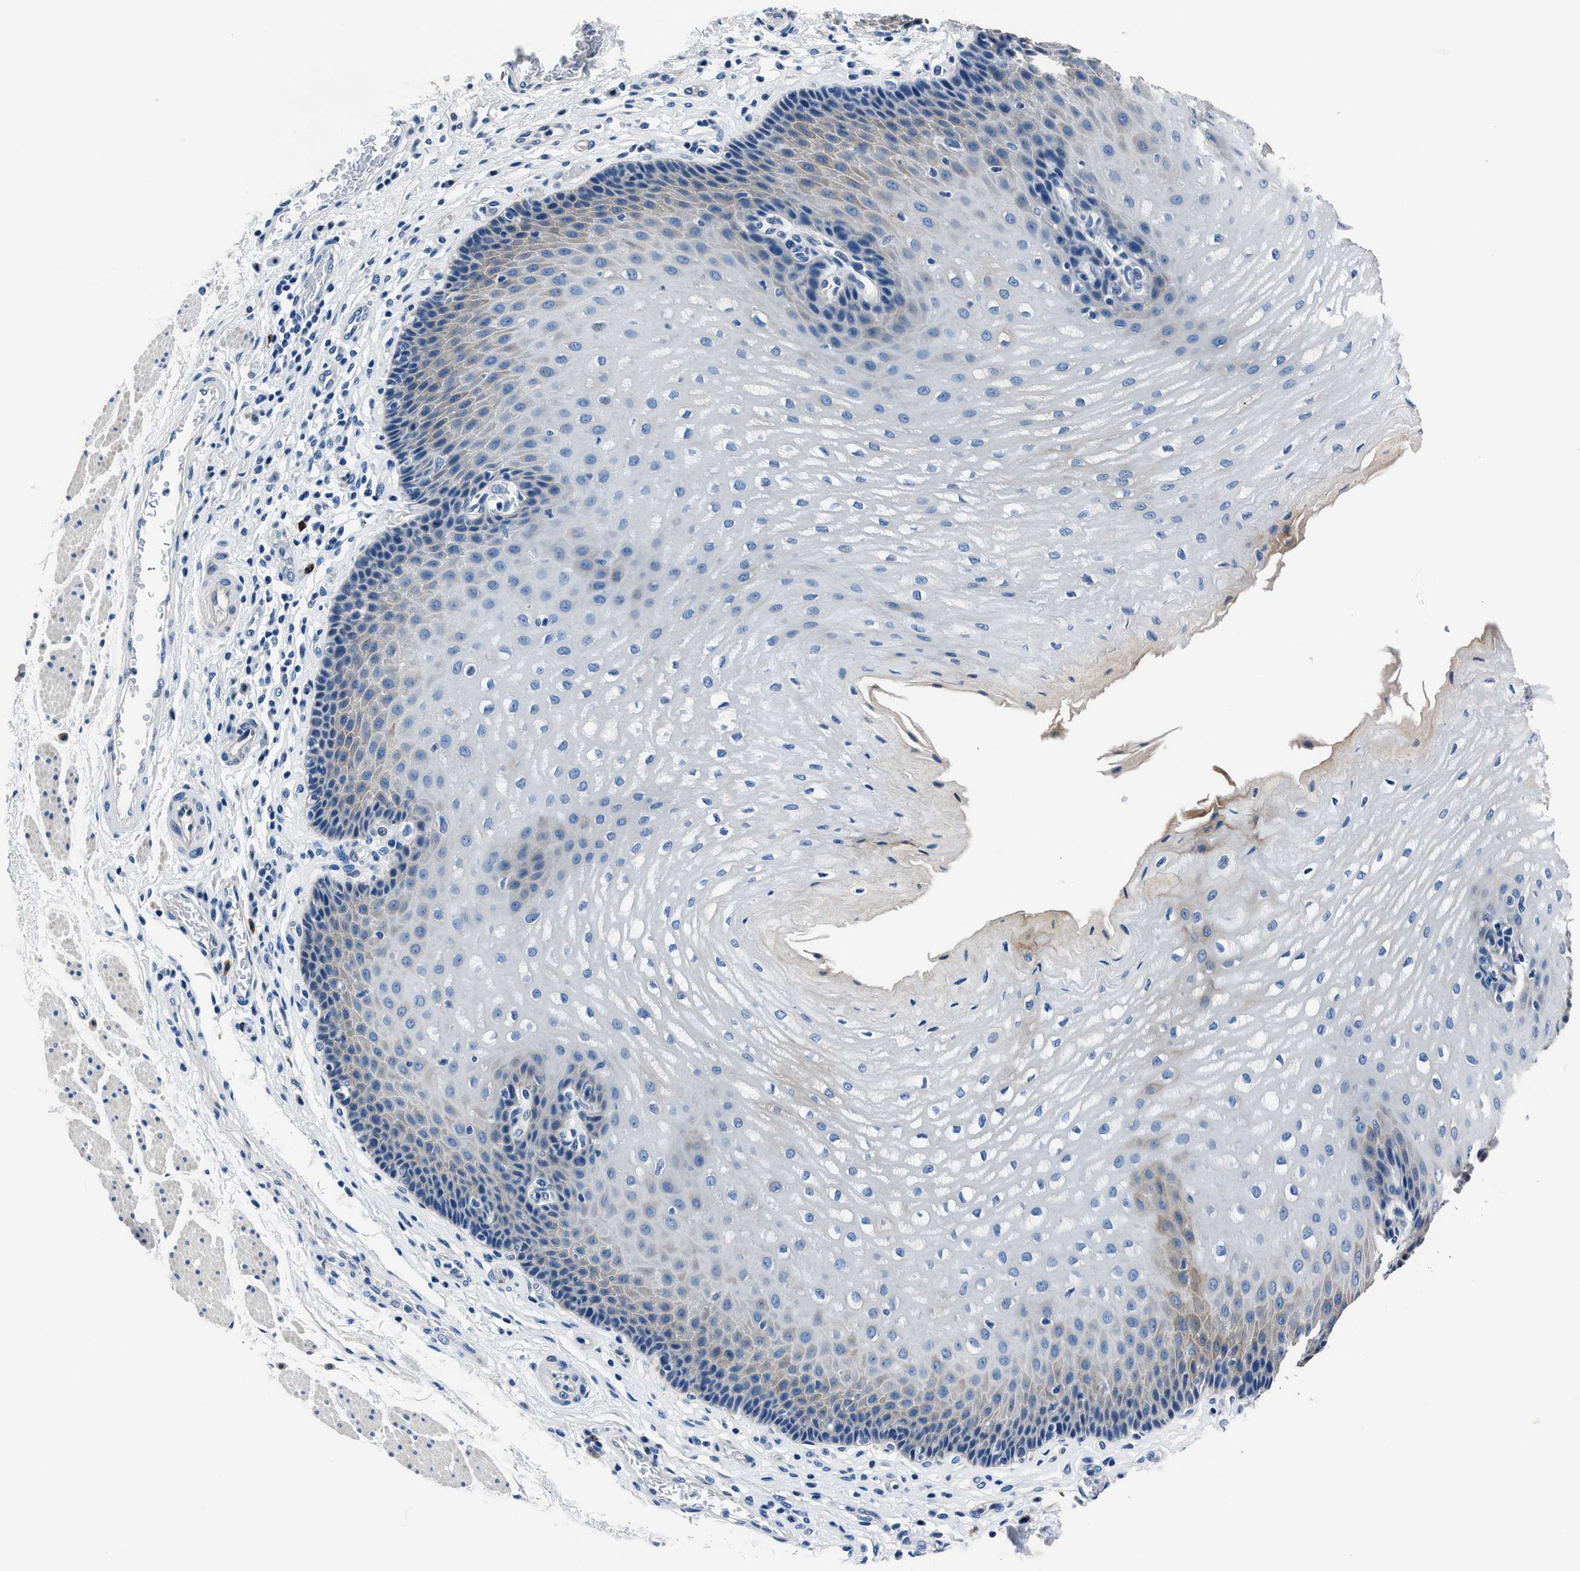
{"staining": {"intensity": "negative", "quantity": "none", "location": "none"}, "tissue": "esophagus", "cell_type": "Squamous epithelial cells", "image_type": "normal", "snomed": [{"axis": "morphology", "description": "Normal tissue, NOS"}, {"axis": "topography", "description": "Esophagus"}], "caption": "This is a photomicrograph of immunohistochemistry (IHC) staining of benign esophagus, which shows no positivity in squamous epithelial cells. (Immunohistochemistry (ihc), brightfield microscopy, high magnification).", "gene": "NACAD", "patient": {"sex": "male", "age": 54}}